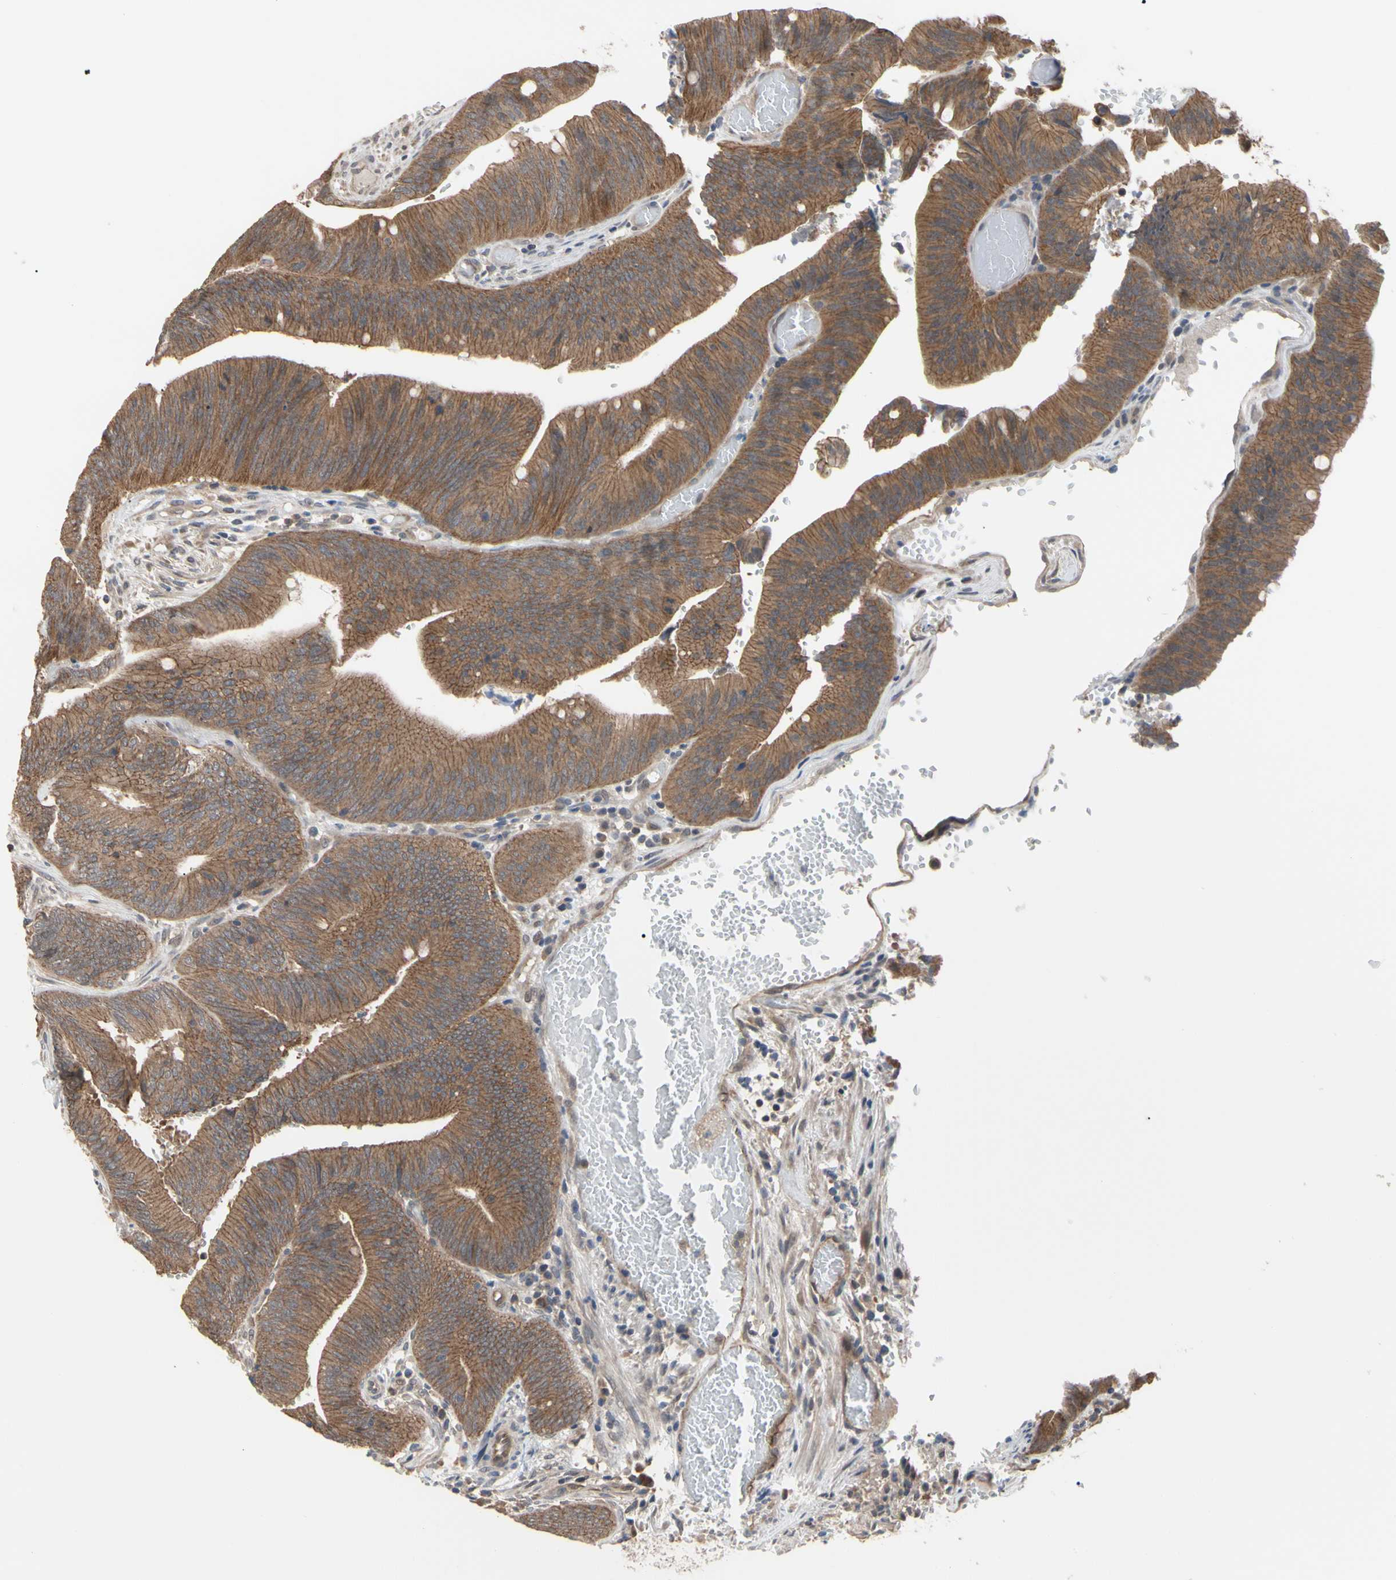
{"staining": {"intensity": "moderate", "quantity": ">75%", "location": "cytoplasmic/membranous"}, "tissue": "colorectal cancer", "cell_type": "Tumor cells", "image_type": "cancer", "snomed": [{"axis": "morphology", "description": "Adenocarcinoma, NOS"}, {"axis": "topography", "description": "Rectum"}], "caption": "Protein positivity by immunohistochemistry (IHC) demonstrates moderate cytoplasmic/membranous expression in about >75% of tumor cells in colorectal adenocarcinoma.", "gene": "DPP8", "patient": {"sex": "female", "age": 66}}